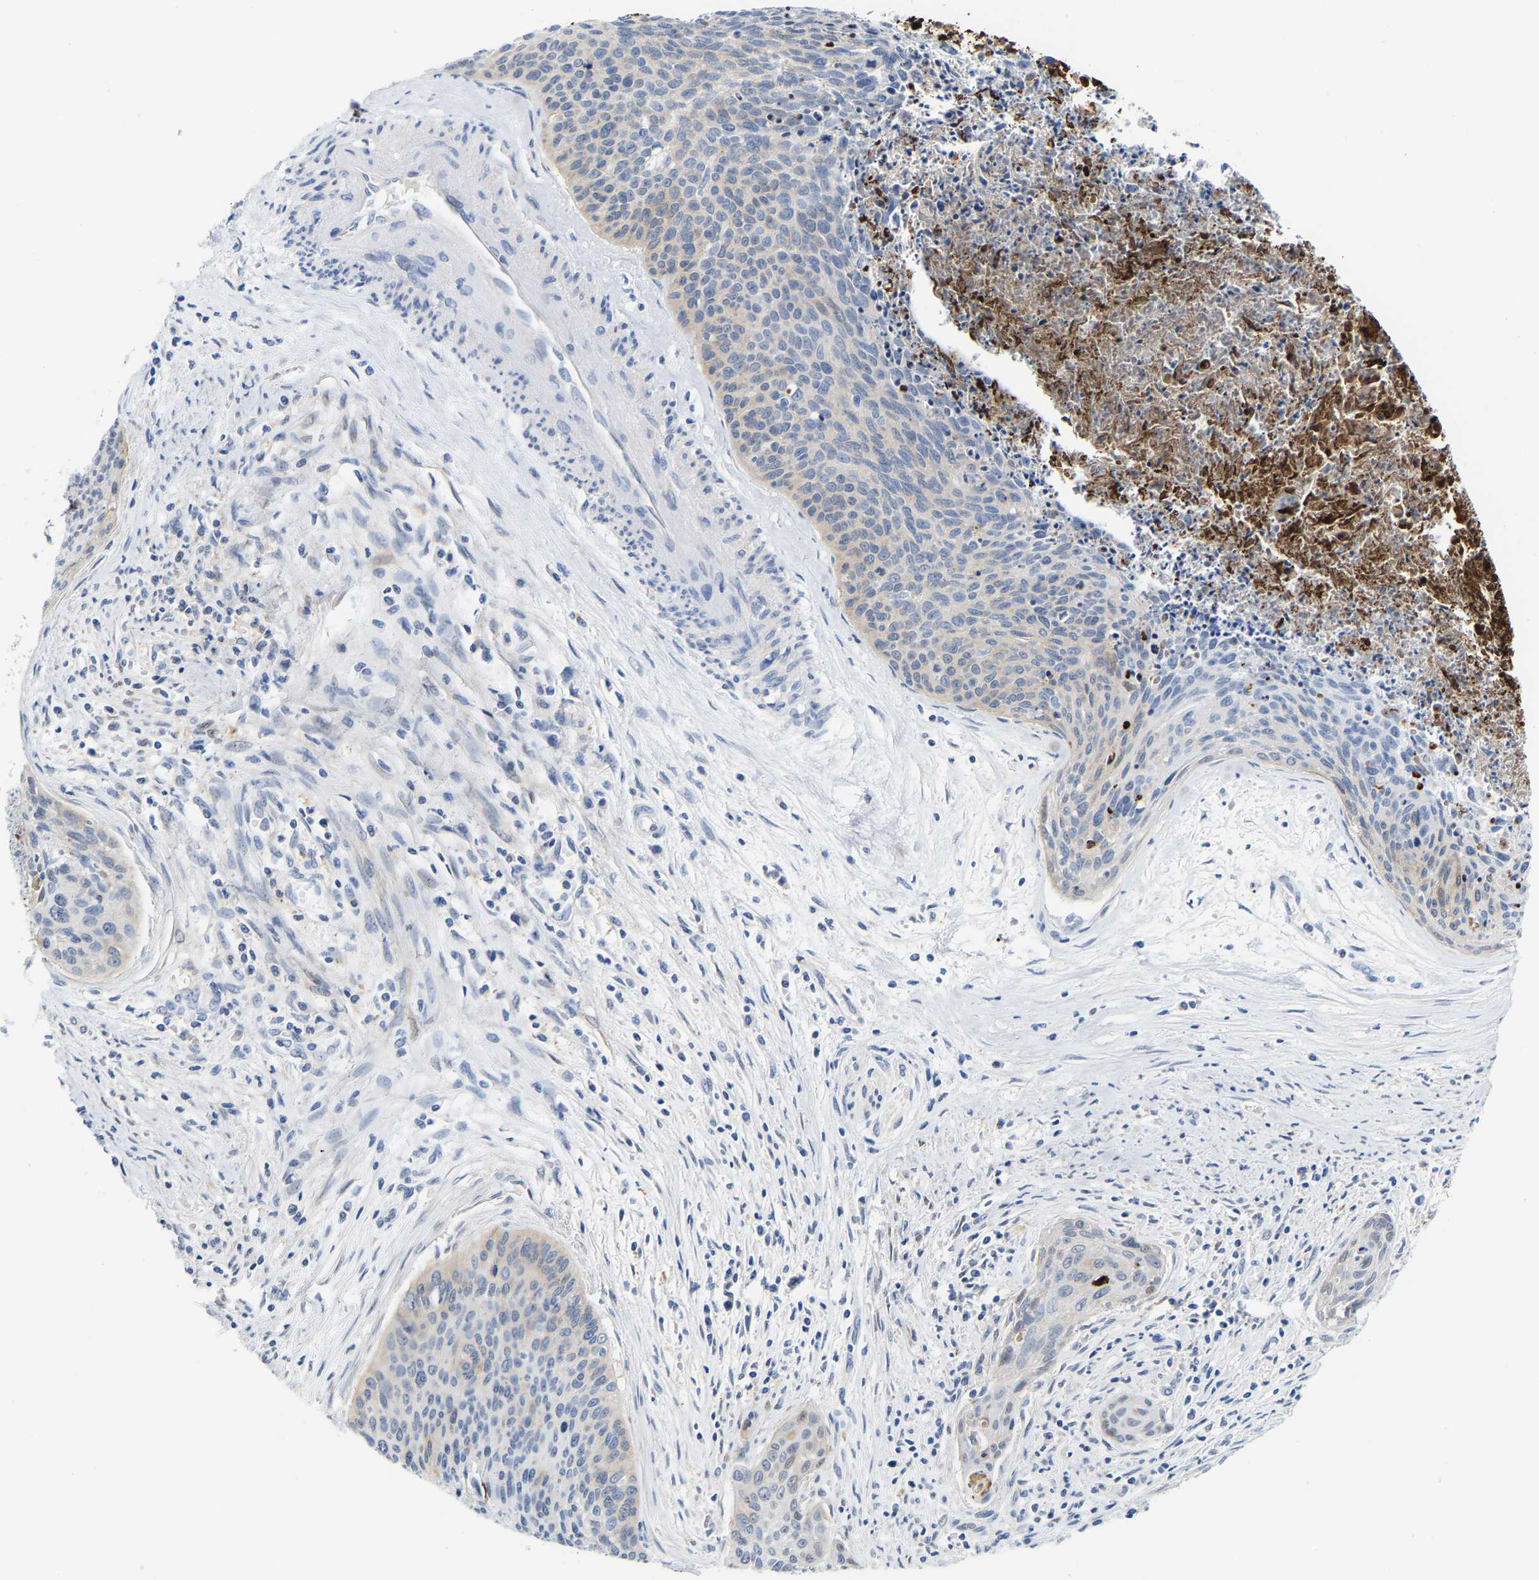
{"staining": {"intensity": "weak", "quantity": "25%-75%", "location": "cytoplasmic/membranous"}, "tissue": "cervical cancer", "cell_type": "Tumor cells", "image_type": "cancer", "snomed": [{"axis": "morphology", "description": "Squamous cell carcinoma, NOS"}, {"axis": "topography", "description": "Cervix"}], "caption": "Protein expression analysis of human cervical cancer (squamous cell carcinoma) reveals weak cytoplasmic/membranous positivity in approximately 25%-75% of tumor cells.", "gene": "ABTB2", "patient": {"sex": "female", "age": 55}}